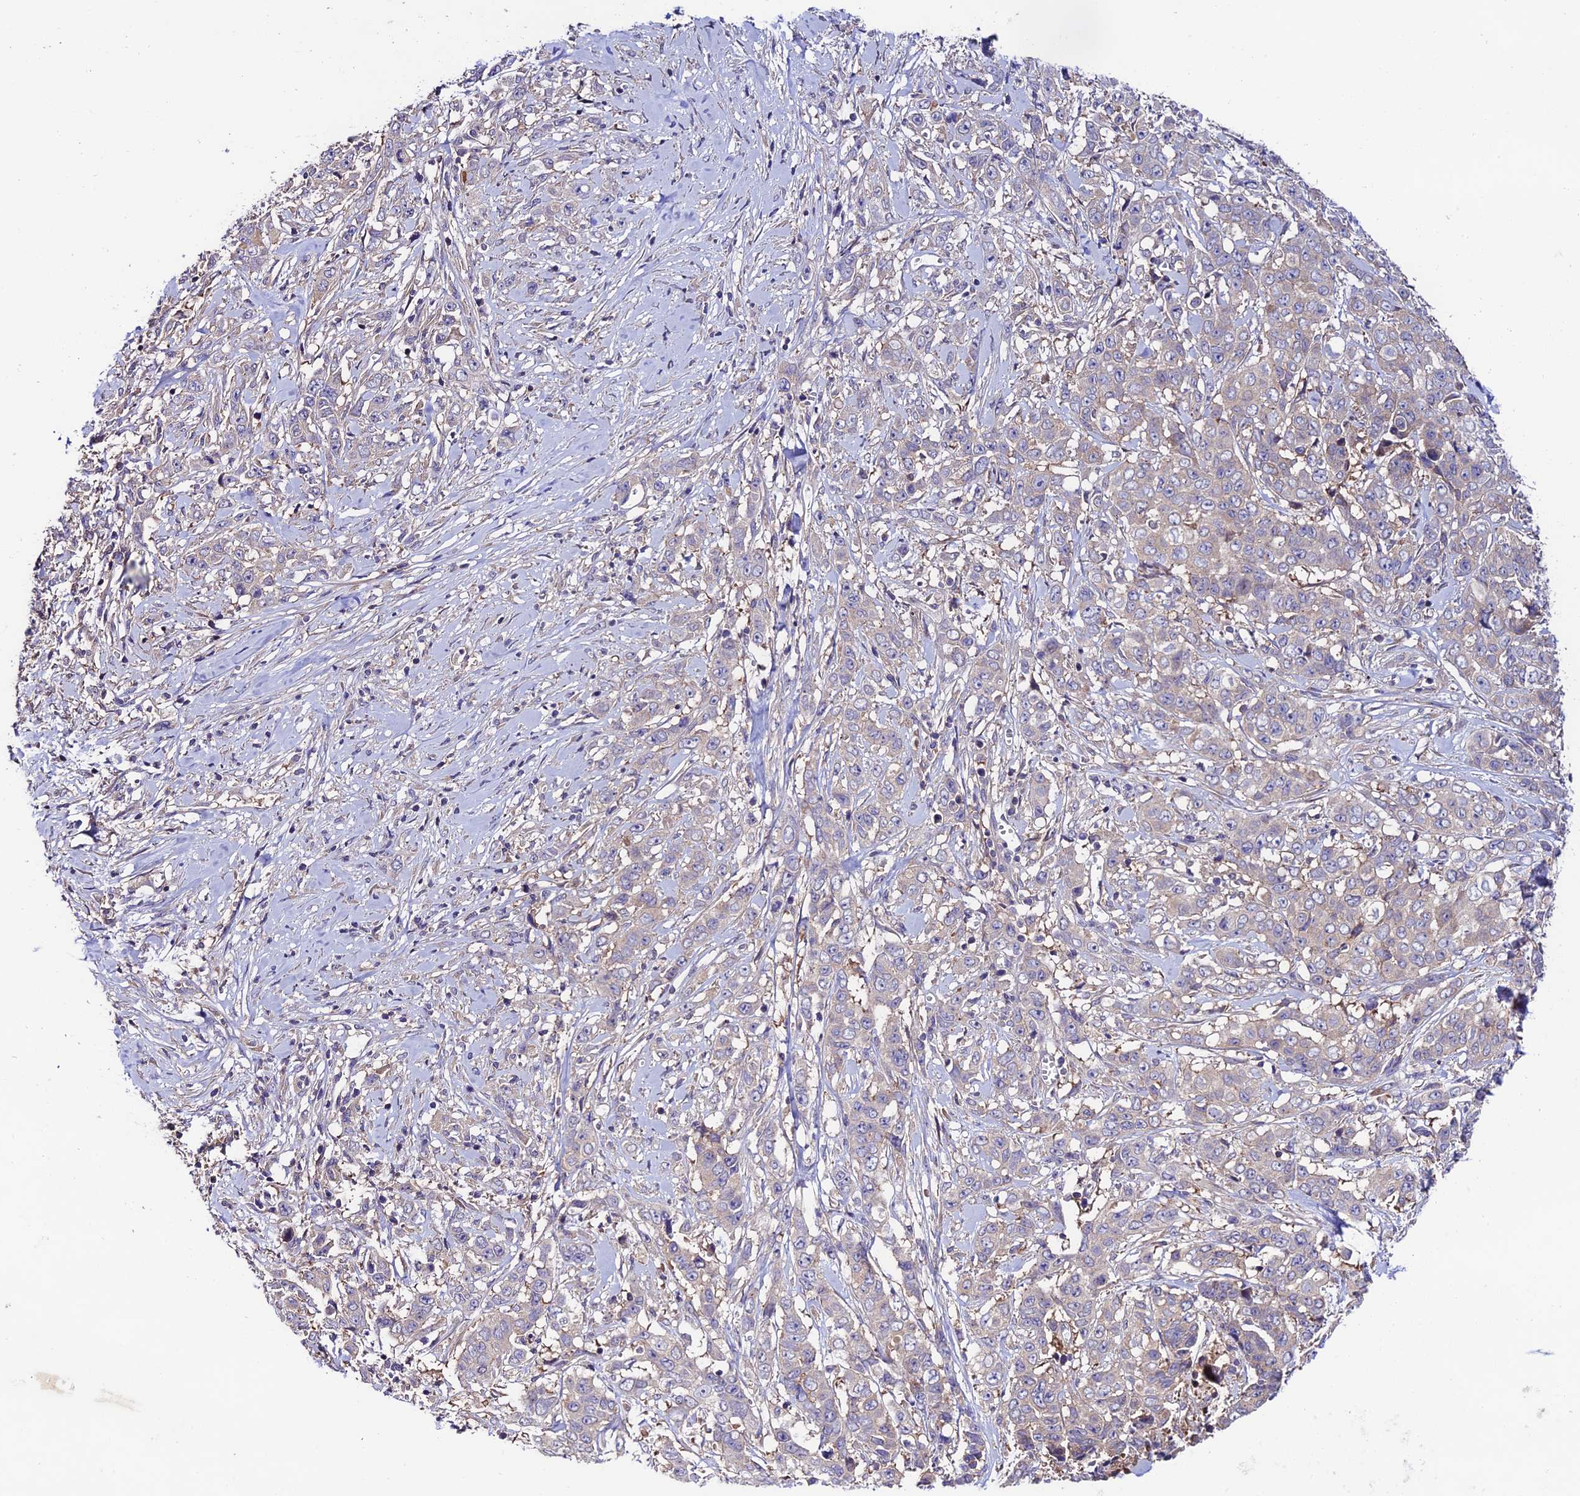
{"staining": {"intensity": "negative", "quantity": "none", "location": "none"}, "tissue": "stomach cancer", "cell_type": "Tumor cells", "image_type": "cancer", "snomed": [{"axis": "morphology", "description": "Adenocarcinoma, NOS"}, {"axis": "topography", "description": "Stomach, upper"}], "caption": "Protein analysis of adenocarcinoma (stomach) reveals no significant expression in tumor cells.", "gene": "BRME1", "patient": {"sex": "male", "age": 62}}